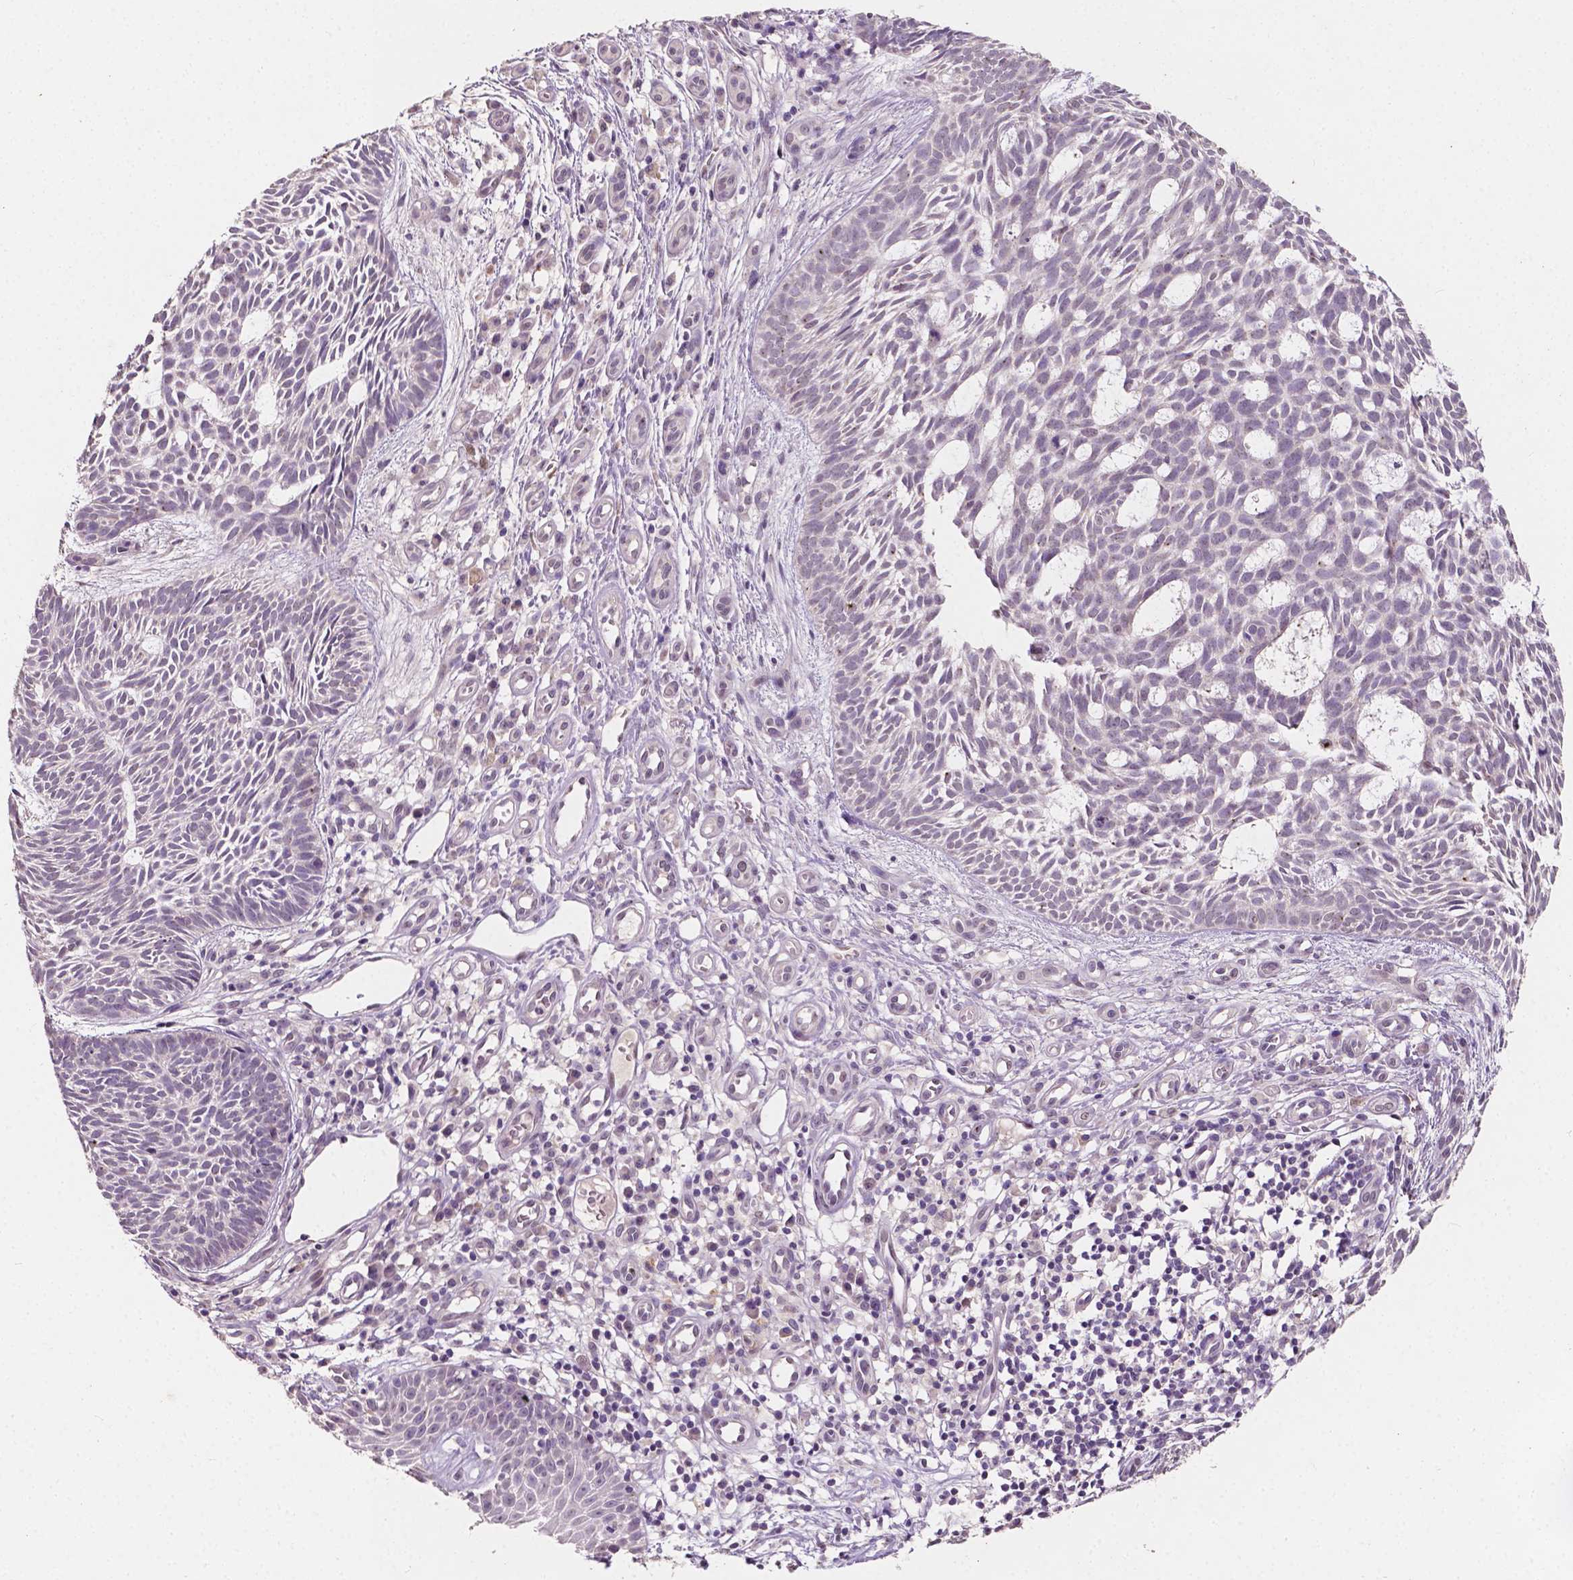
{"staining": {"intensity": "negative", "quantity": "none", "location": "none"}, "tissue": "skin cancer", "cell_type": "Tumor cells", "image_type": "cancer", "snomed": [{"axis": "morphology", "description": "Basal cell carcinoma"}, {"axis": "topography", "description": "Skin"}], "caption": "Tumor cells are negative for brown protein staining in skin cancer.", "gene": "TAL1", "patient": {"sex": "male", "age": 59}}